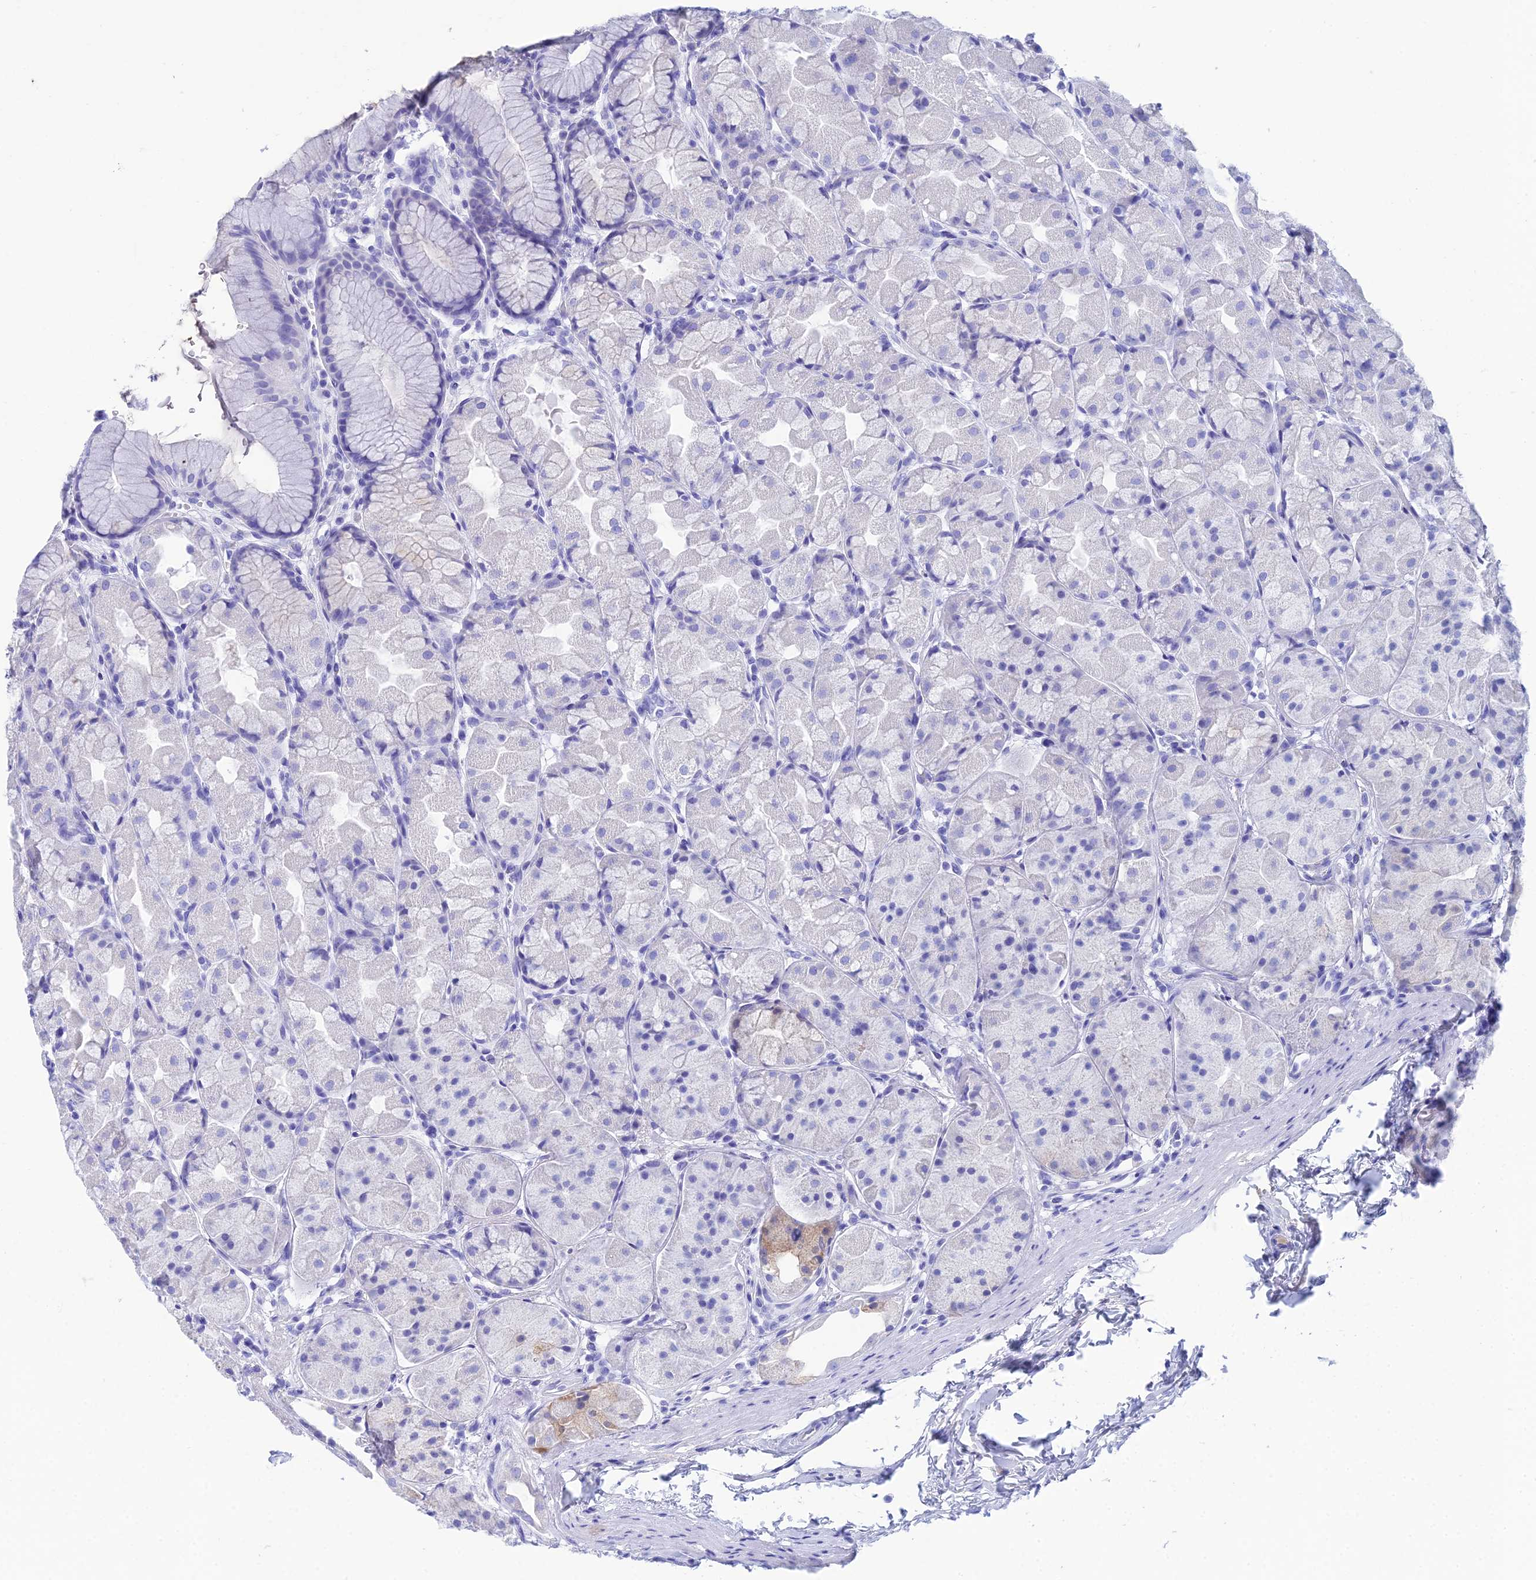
{"staining": {"intensity": "strong", "quantity": "<25%", "location": "cytoplasmic/membranous"}, "tissue": "stomach", "cell_type": "Glandular cells", "image_type": "normal", "snomed": [{"axis": "morphology", "description": "Normal tissue, NOS"}, {"axis": "topography", "description": "Stomach"}], "caption": "IHC image of normal human stomach stained for a protein (brown), which shows medium levels of strong cytoplasmic/membranous expression in approximately <25% of glandular cells.", "gene": "REG1A", "patient": {"sex": "male", "age": 57}}